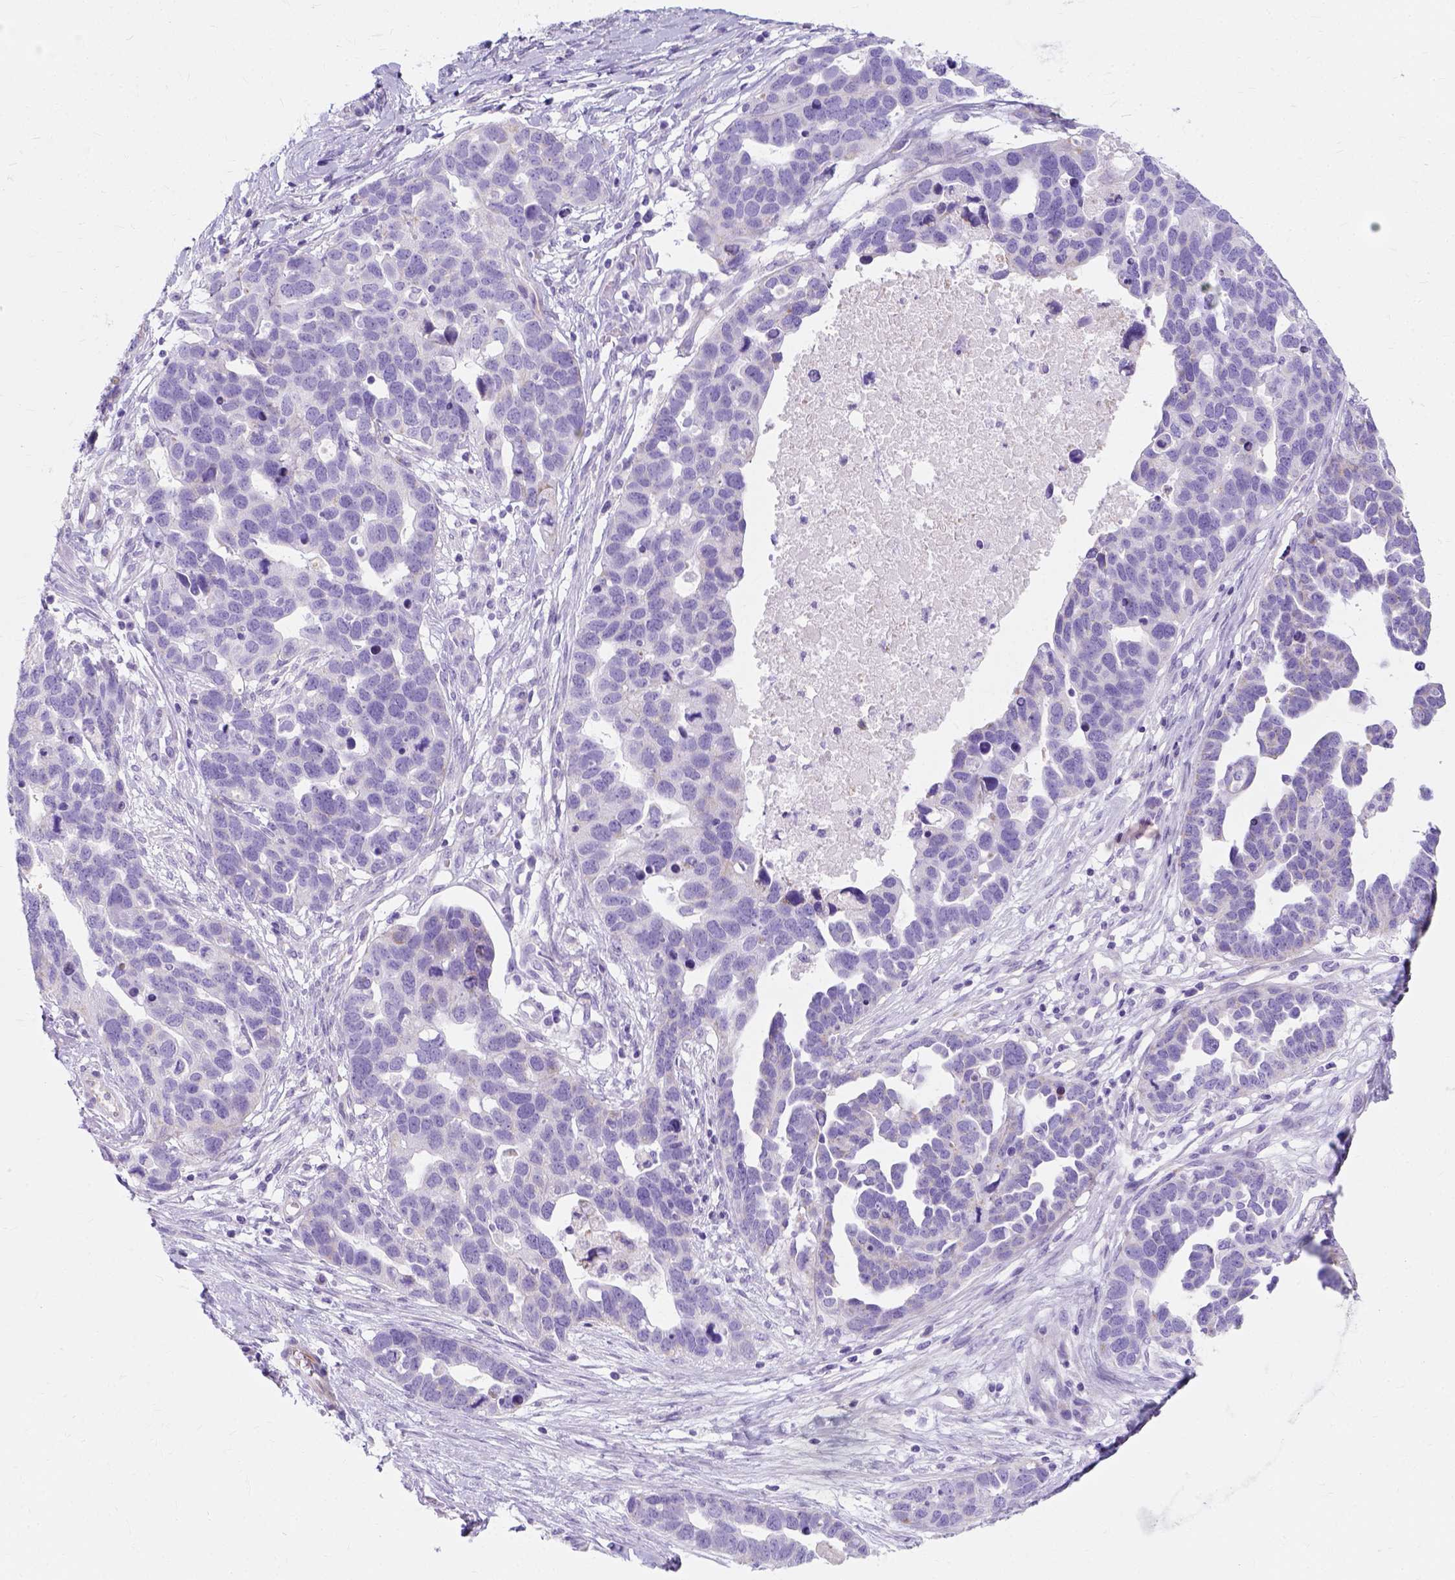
{"staining": {"intensity": "negative", "quantity": "none", "location": "none"}, "tissue": "ovarian cancer", "cell_type": "Tumor cells", "image_type": "cancer", "snomed": [{"axis": "morphology", "description": "Cystadenocarcinoma, serous, NOS"}, {"axis": "topography", "description": "Ovary"}], "caption": "DAB (3,3'-diaminobenzidine) immunohistochemical staining of human ovarian serous cystadenocarcinoma exhibits no significant staining in tumor cells.", "gene": "MYH15", "patient": {"sex": "female", "age": 54}}